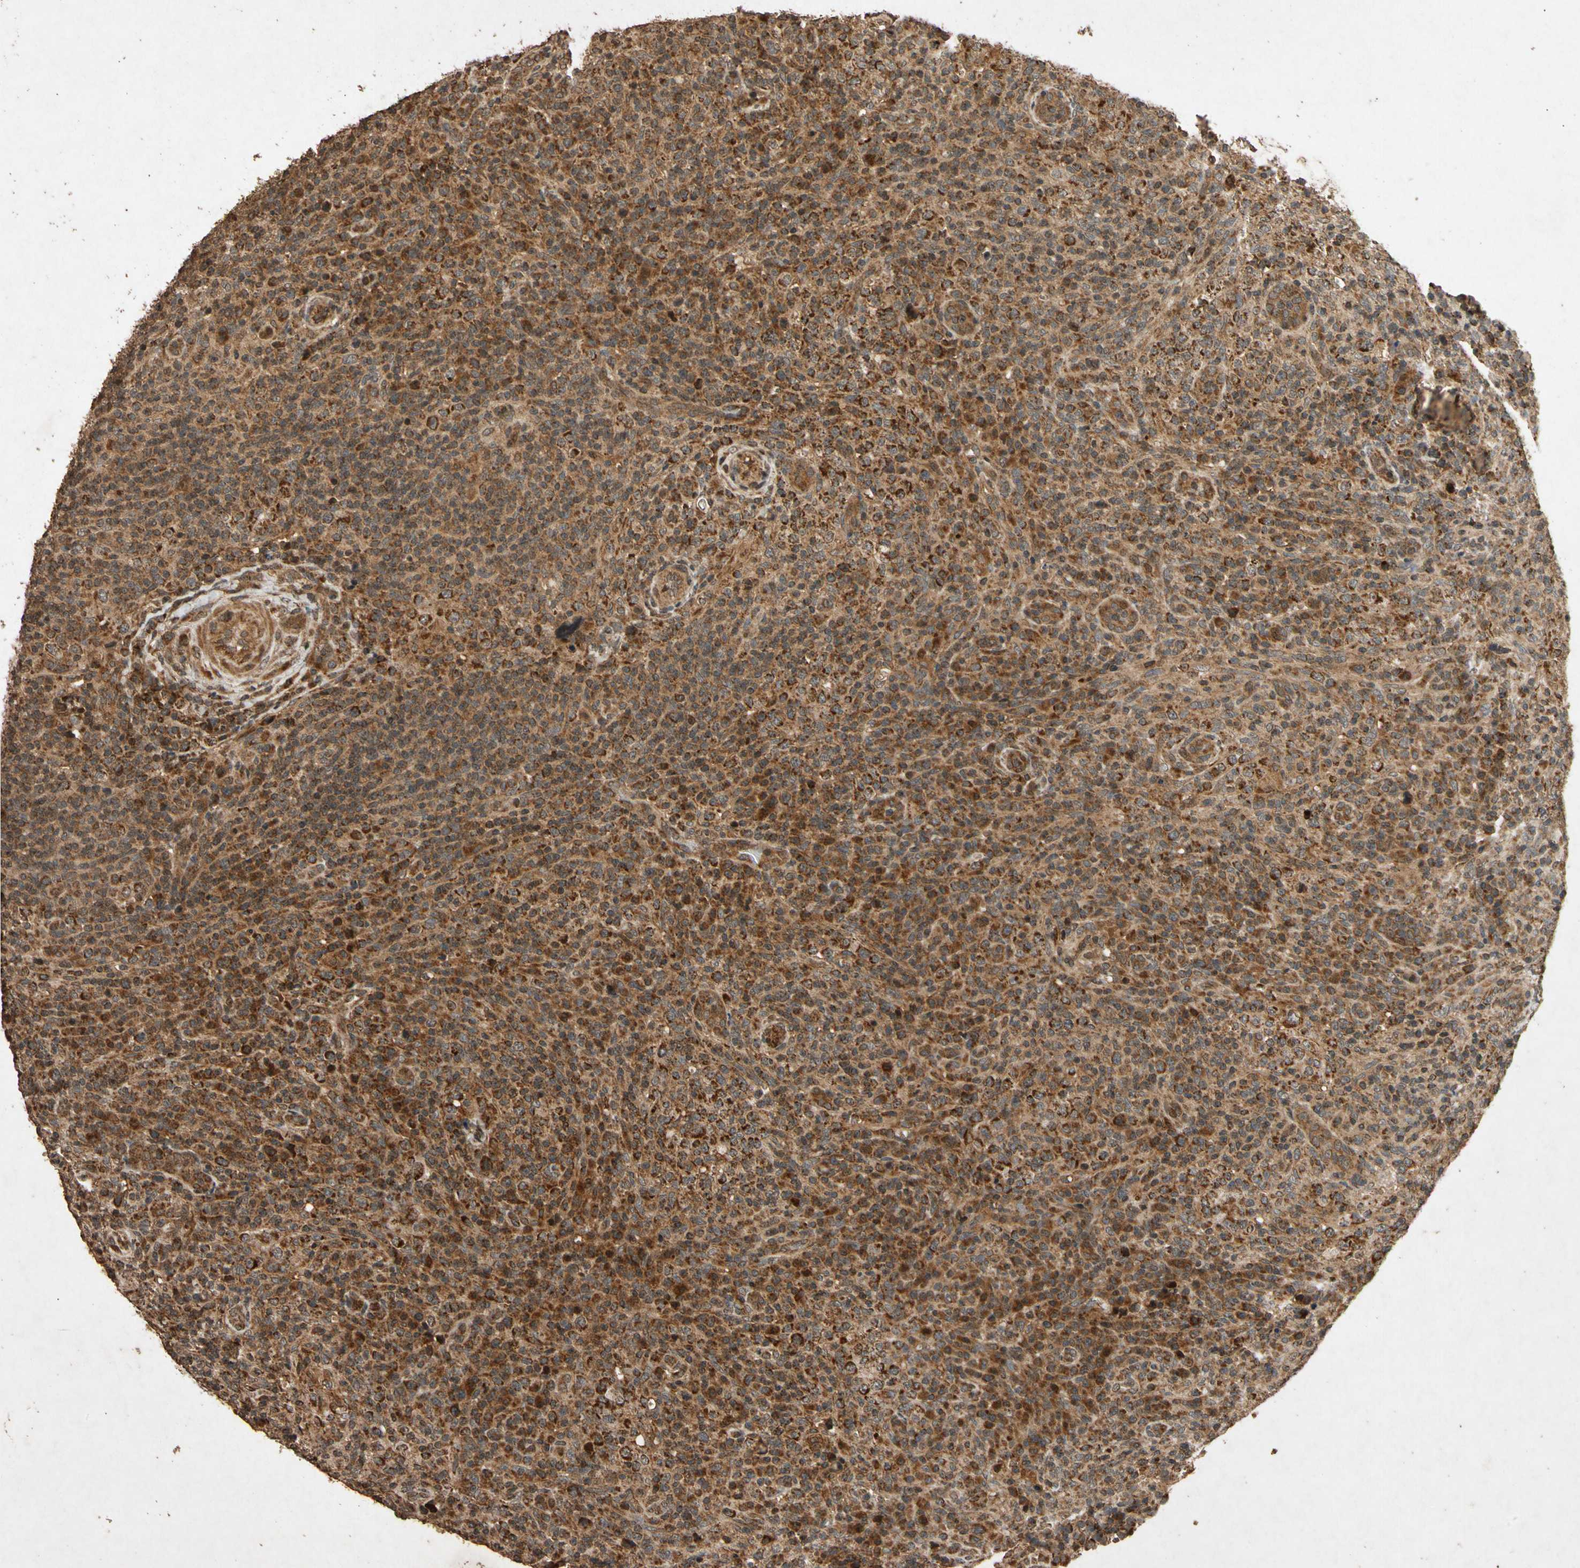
{"staining": {"intensity": "strong", "quantity": ">75%", "location": "cytoplasmic/membranous"}, "tissue": "lymphoma", "cell_type": "Tumor cells", "image_type": "cancer", "snomed": [{"axis": "morphology", "description": "Malignant lymphoma, non-Hodgkin's type, High grade"}, {"axis": "topography", "description": "Lymph node"}], "caption": "Malignant lymphoma, non-Hodgkin's type (high-grade) was stained to show a protein in brown. There is high levels of strong cytoplasmic/membranous expression in approximately >75% of tumor cells.", "gene": "TXN2", "patient": {"sex": "female", "age": 76}}